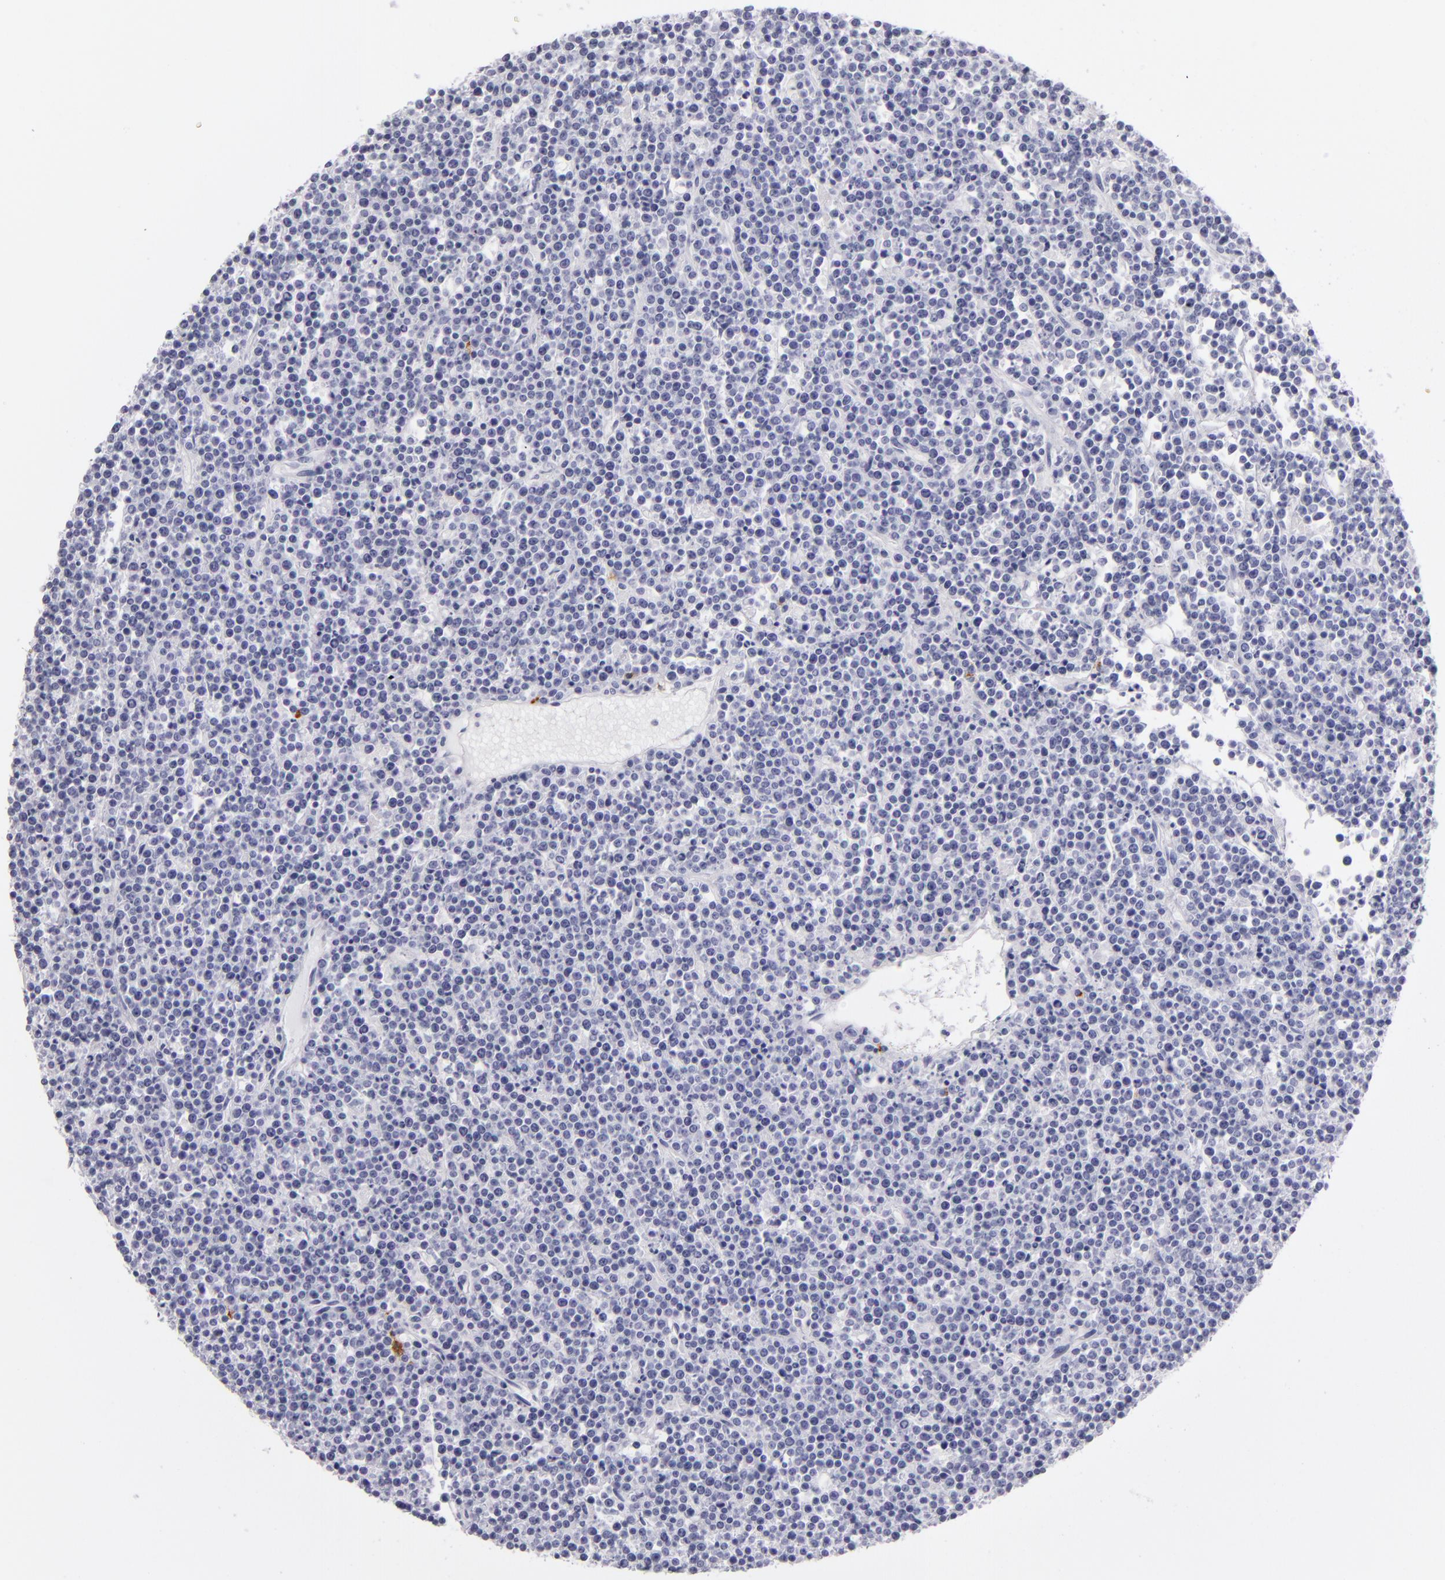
{"staining": {"intensity": "negative", "quantity": "none", "location": "none"}, "tissue": "lymphoma", "cell_type": "Tumor cells", "image_type": "cancer", "snomed": [{"axis": "morphology", "description": "Malignant lymphoma, non-Hodgkin's type, High grade"}, {"axis": "topography", "description": "Ovary"}], "caption": "Tumor cells show no significant protein positivity in lymphoma. (Immunohistochemistry, brightfield microscopy, high magnification).", "gene": "CD207", "patient": {"sex": "female", "age": 56}}